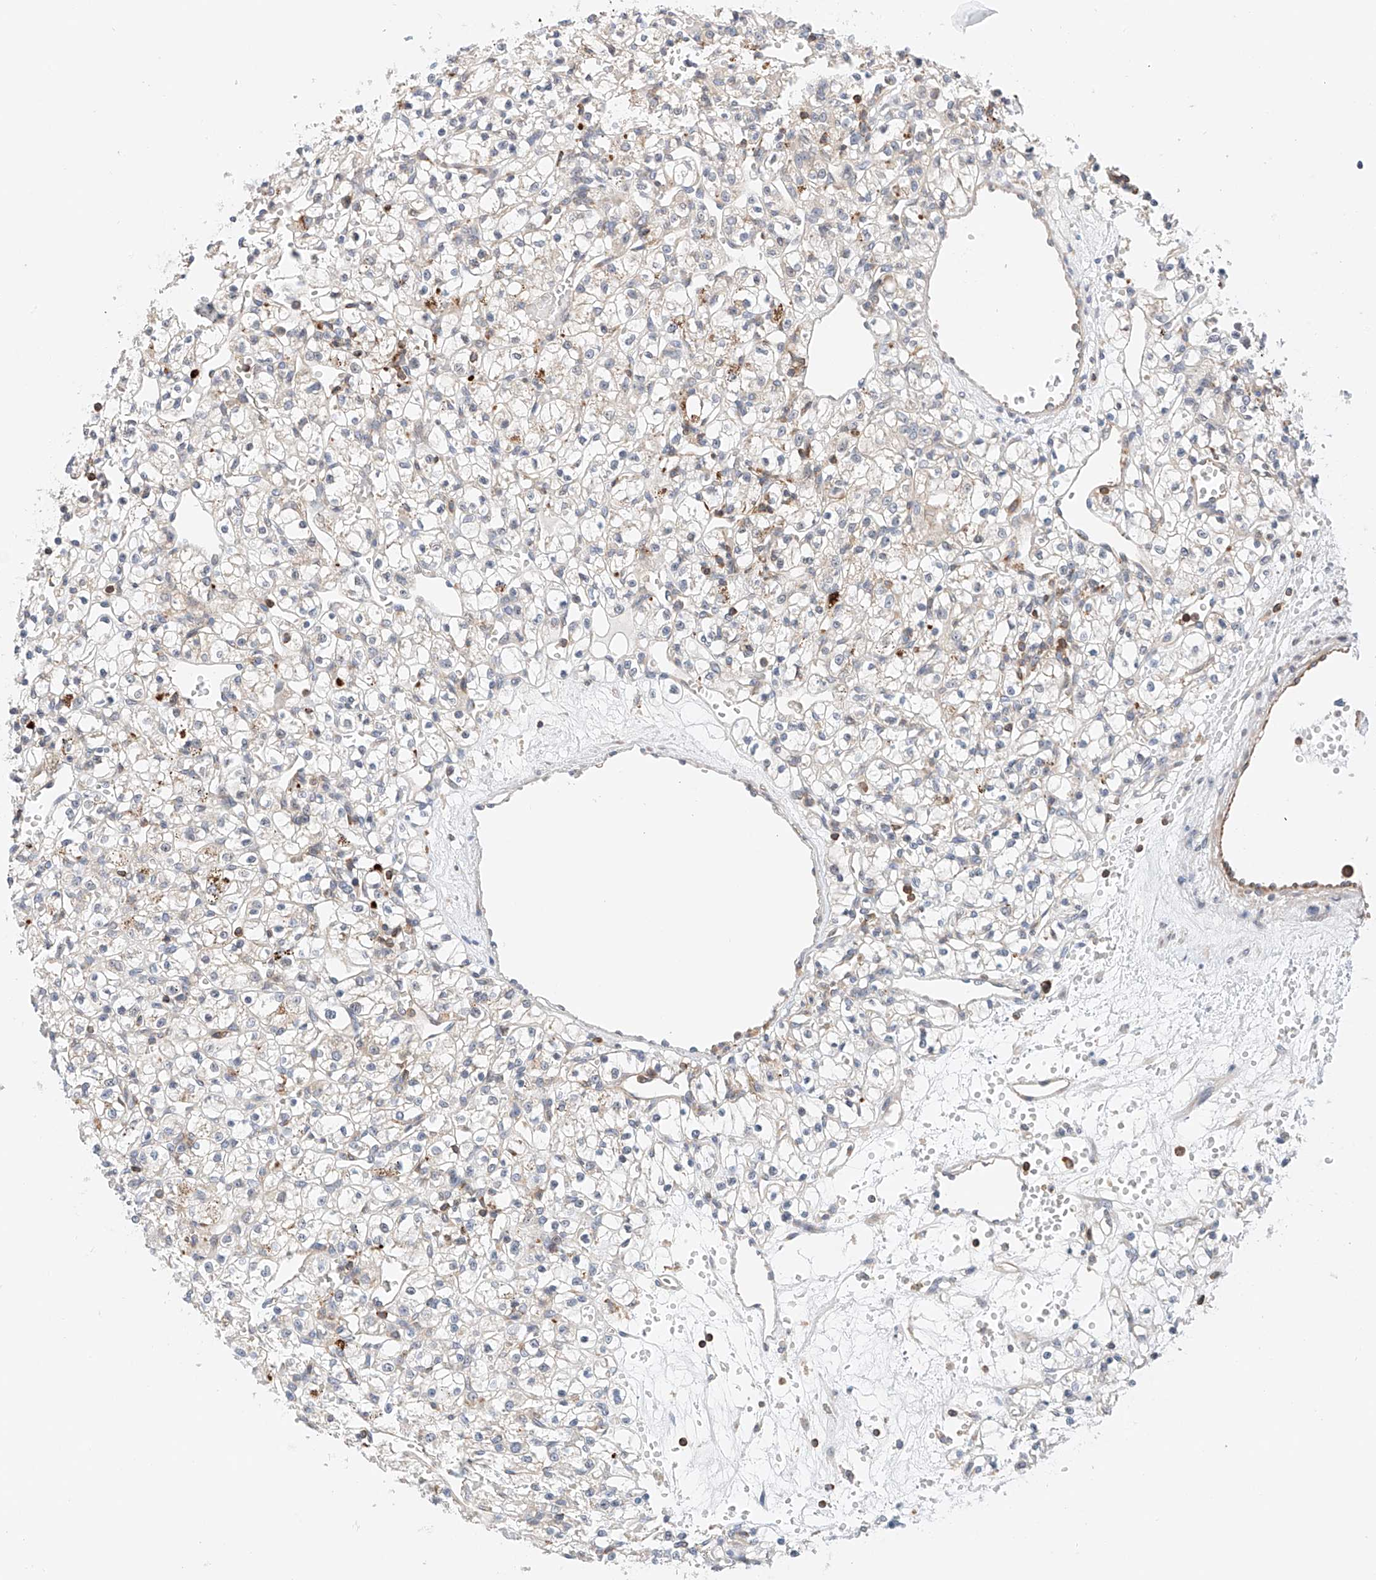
{"staining": {"intensity": "negative", "quantity": "none", "location": "none"}, "tissue": "renal cancer", "cell_type": "Tumor cells", "image_type": "cancer", "snomed": [{"axis": "morphology", "description": "Adenocarcinoma, NOS"}, {"axis": "topography", "description": "Kidney"}], "caption": "Image shows no protein staining in tumor cells of renal cancer tissue.", "gene": "MFN2", "patient": {"sex": "female", "age": 59}}